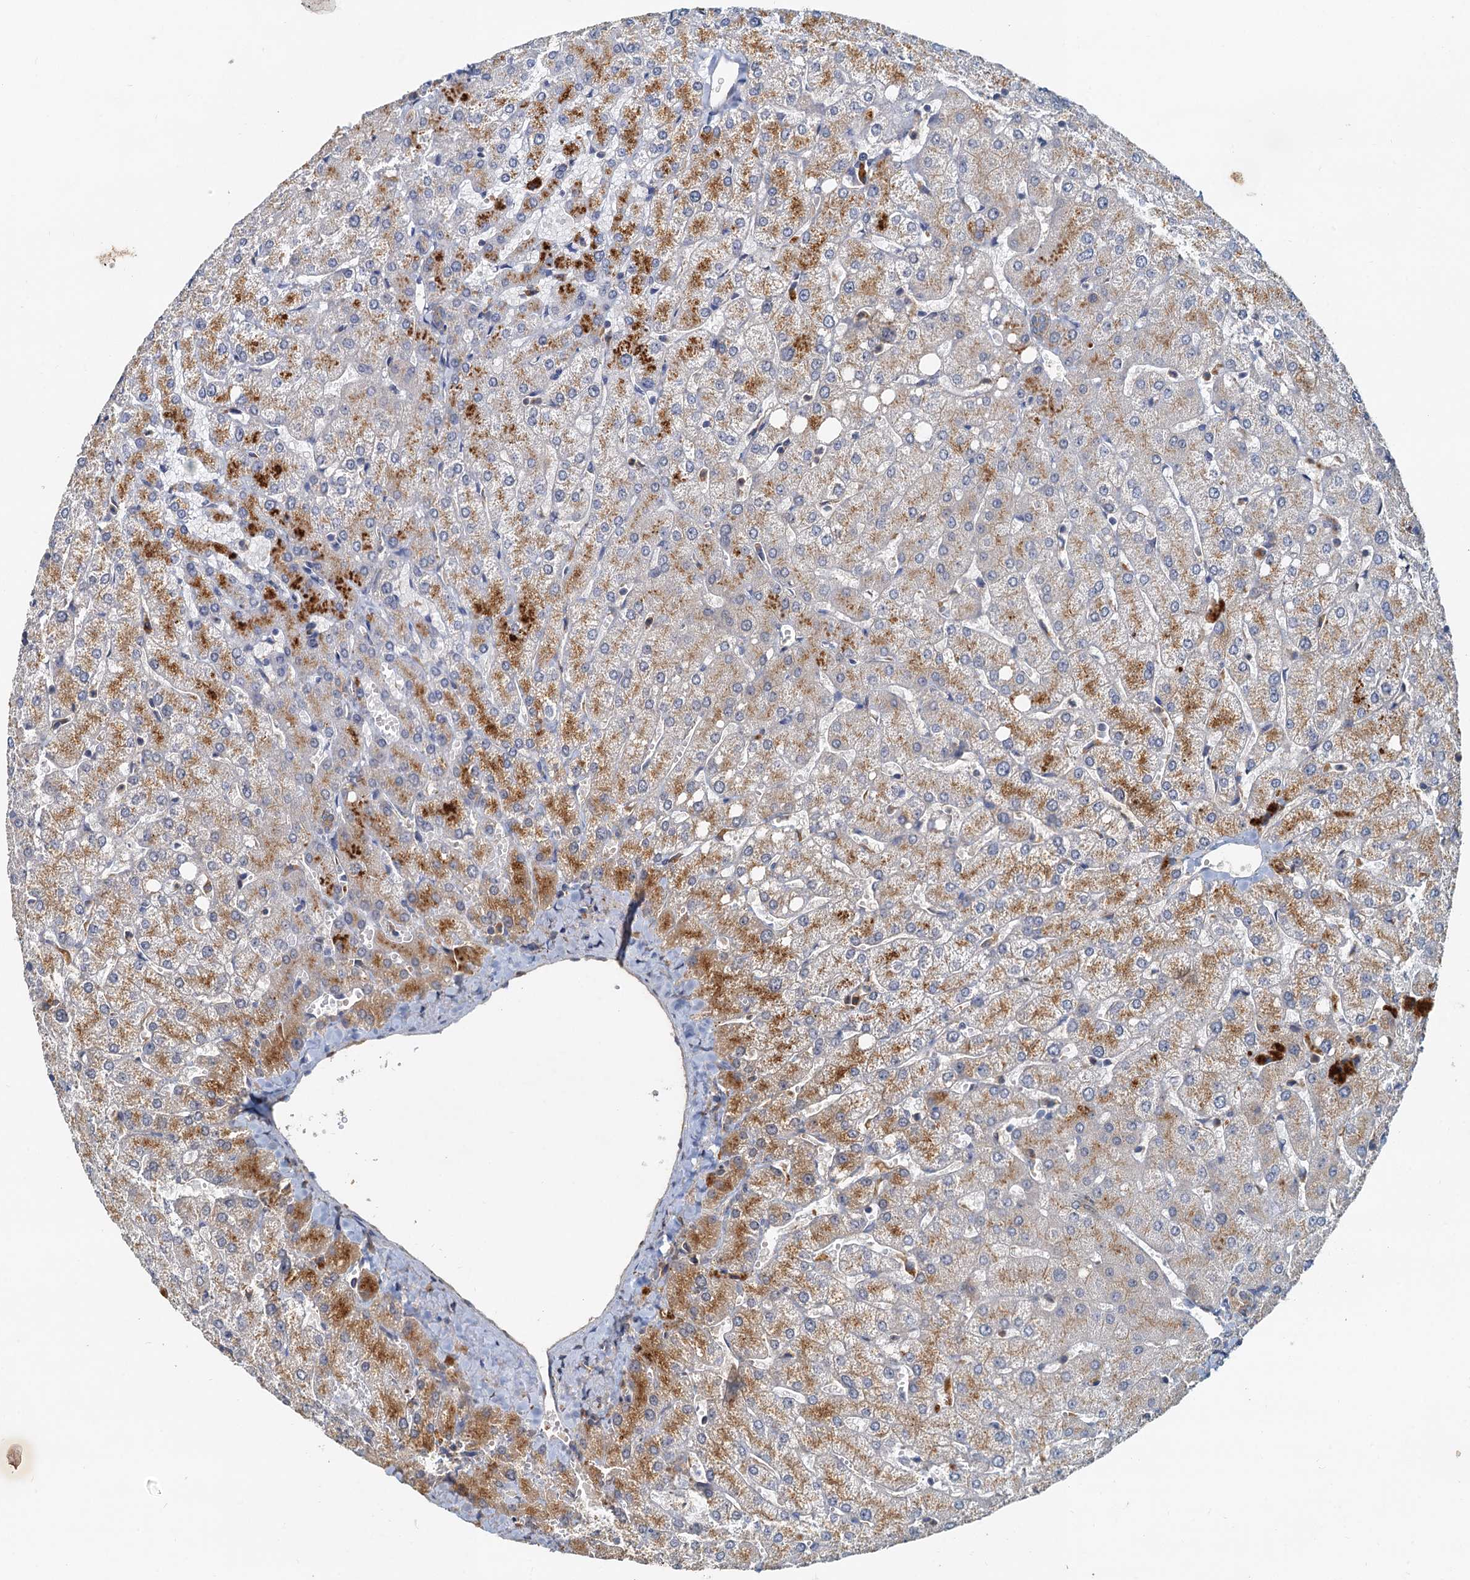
{"staining": {"intensity": "weak", "quantity": "<25%", "location": "cytoplasmic/membranous"}, "tissue": "liver", "cell_type": "Cholangiocytes", "image_type": "normal", "snomed": [{"axis": "morphology", "description": "Normal tissue, NOS"}, {"axis": "topography", "description": "Liver"}], "caption": "Liver was stained to show a protein in brown. There is no significant staining in cholangiocytes.", "gene": "TOLLIP", "patient": {"sex": "female", "age": 54}}